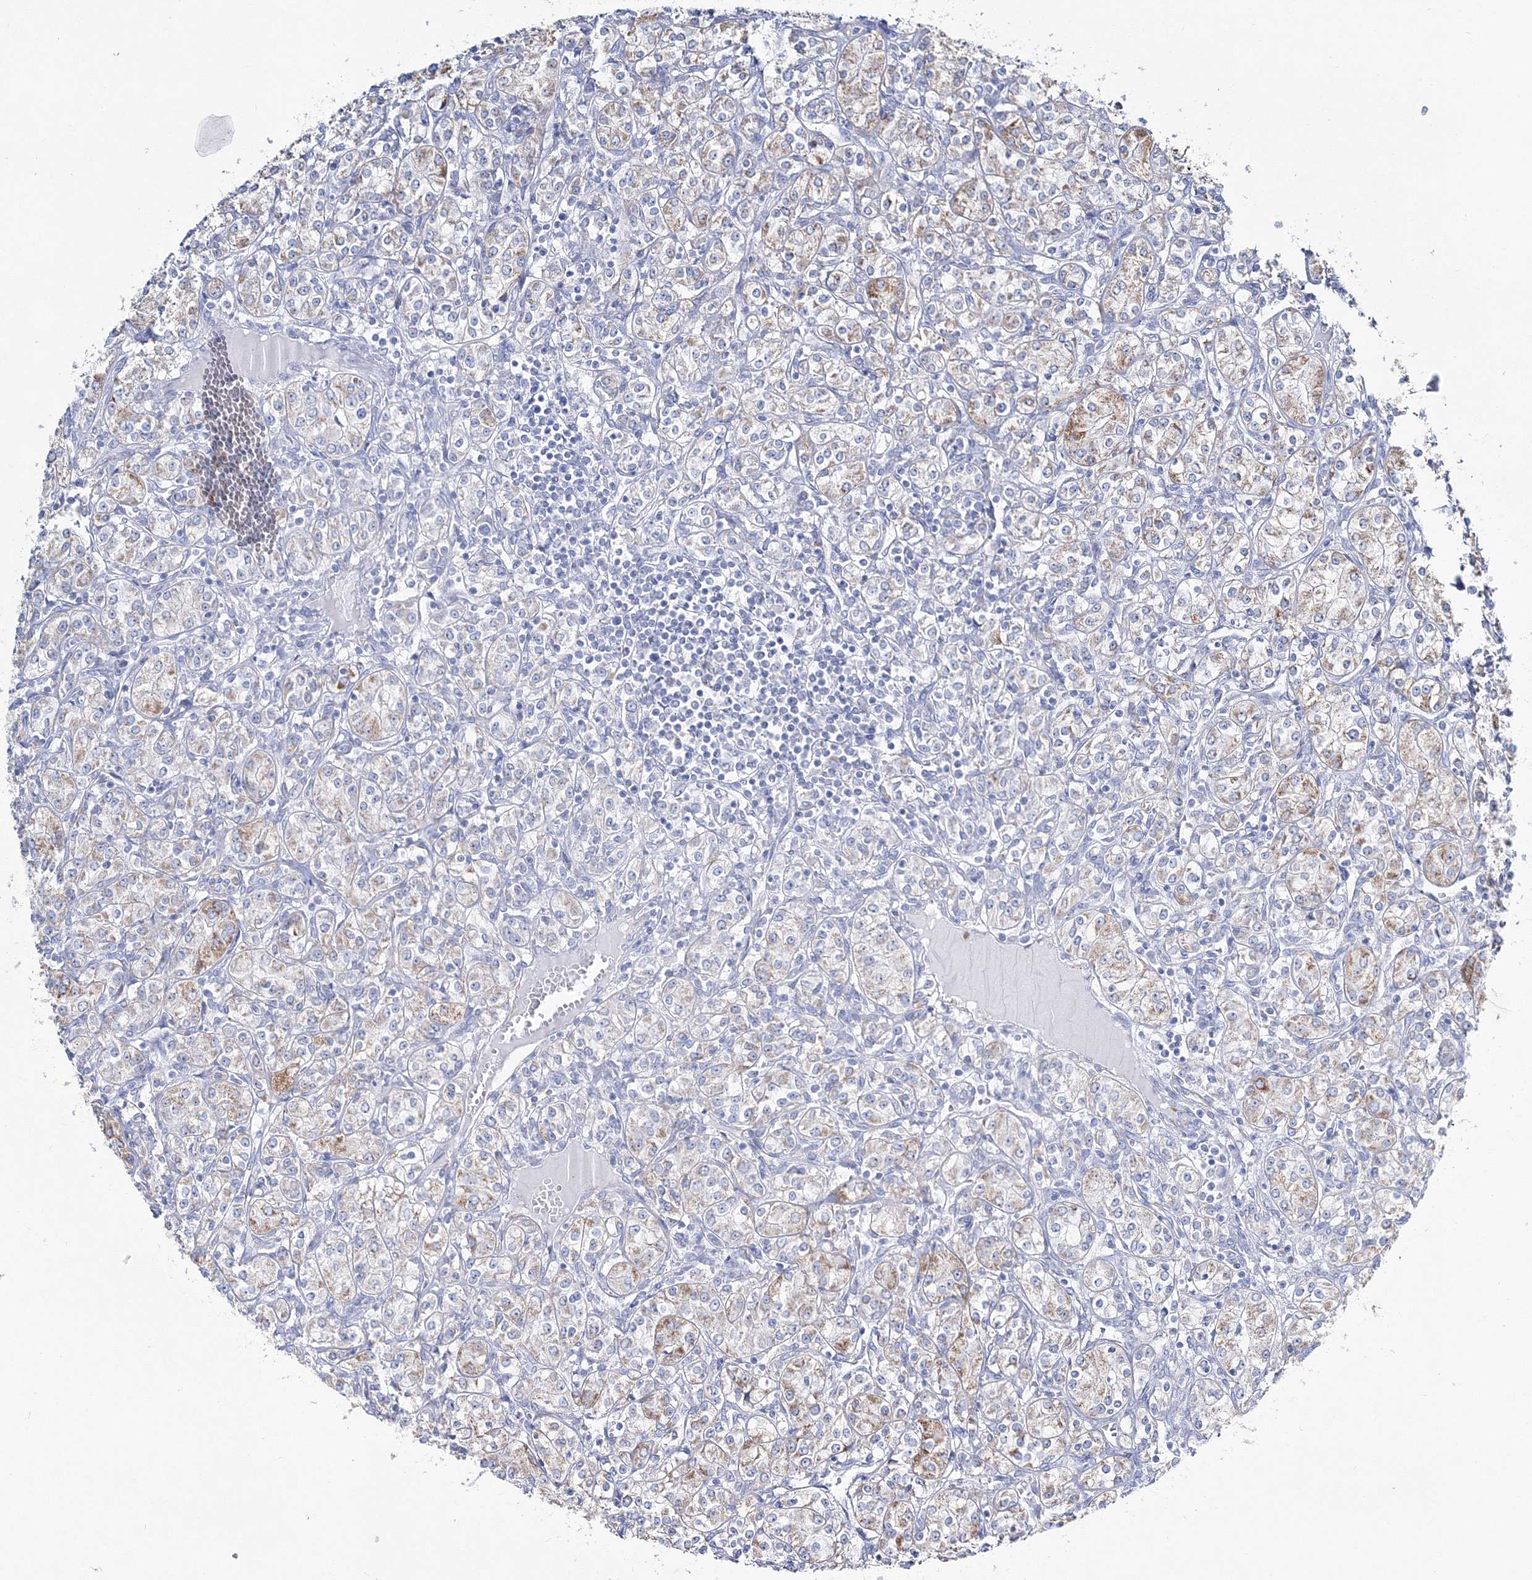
{"staining": {"intensity": "moderate", "quantity": "<25%", "location": "cytoplasmic/membranous"}, "tissue": "renal cancer", "cell_type": "Tumor cells", "image_type": "cancer", "snomed": [{"axis": "morphology", "description": "Adenocarcinoma, NOS"}, {"axis": "topography", "description": "Kidney"}], "caption": "Immunohistochemical staining of adenocarcinoma (renal) exhibits moderate cytoplasmic/membranous protein positivity in approximately <25% of tumor cells.", "gene": "HIBCH", "patient": {"sex": "male", "age": 77}}